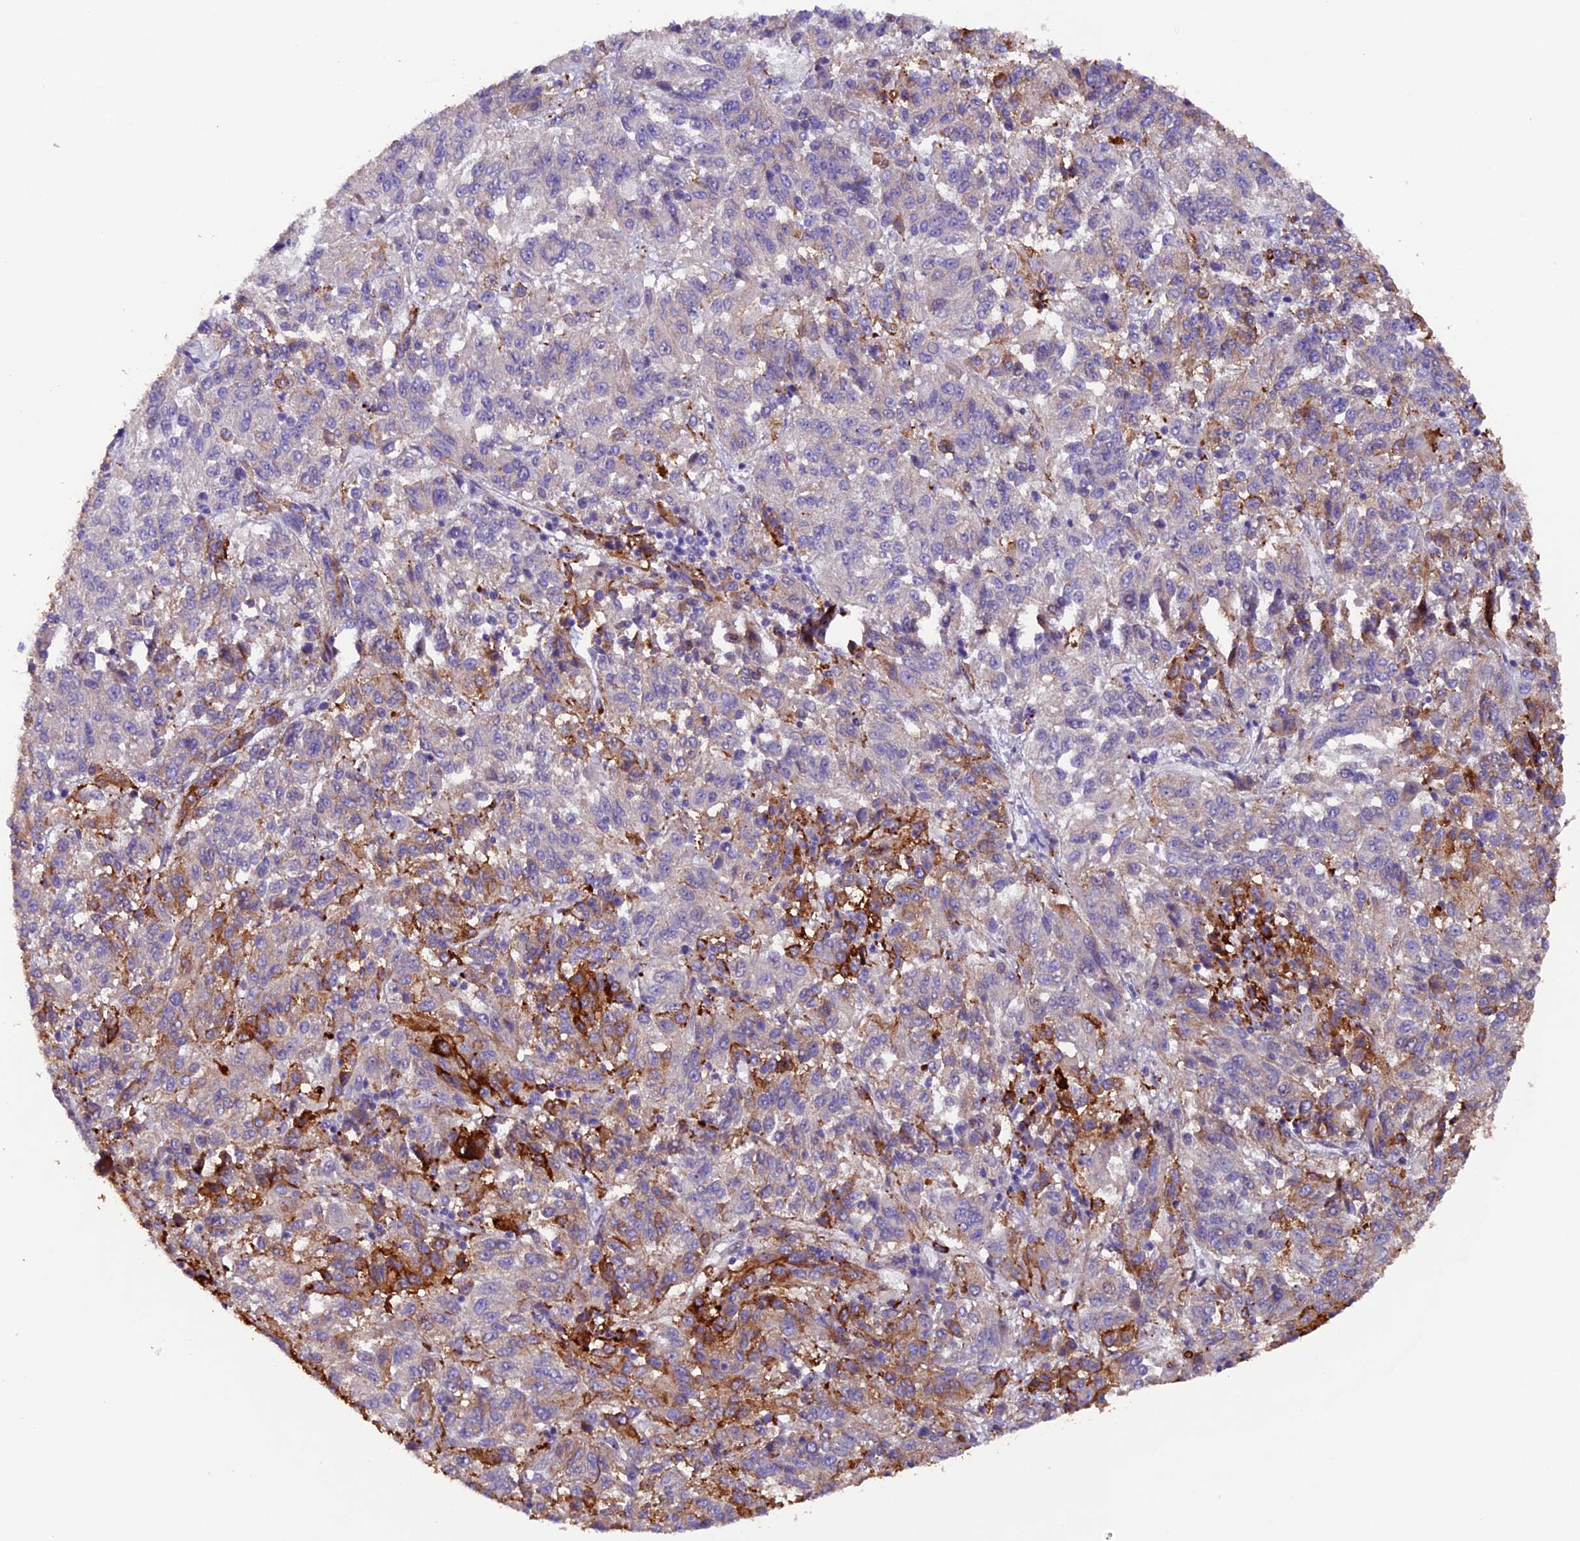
{"staining": {"intensity": "negative", "quantity": "none", "location": "none"}, "tissue": "melanoma", "cell_type": "Tumor cells", "image_type": "cancer", "snomed": [{"axis": "morphology", "description": "Malignant melanoma, Metastatic site"}, {"axis": "topography", "description": "Lung"}], "caption": "Tumor cells are negative for protein expression in human melanoma.", "gene": "NCK2", "patient": {"sex": "male", "age": 64}}